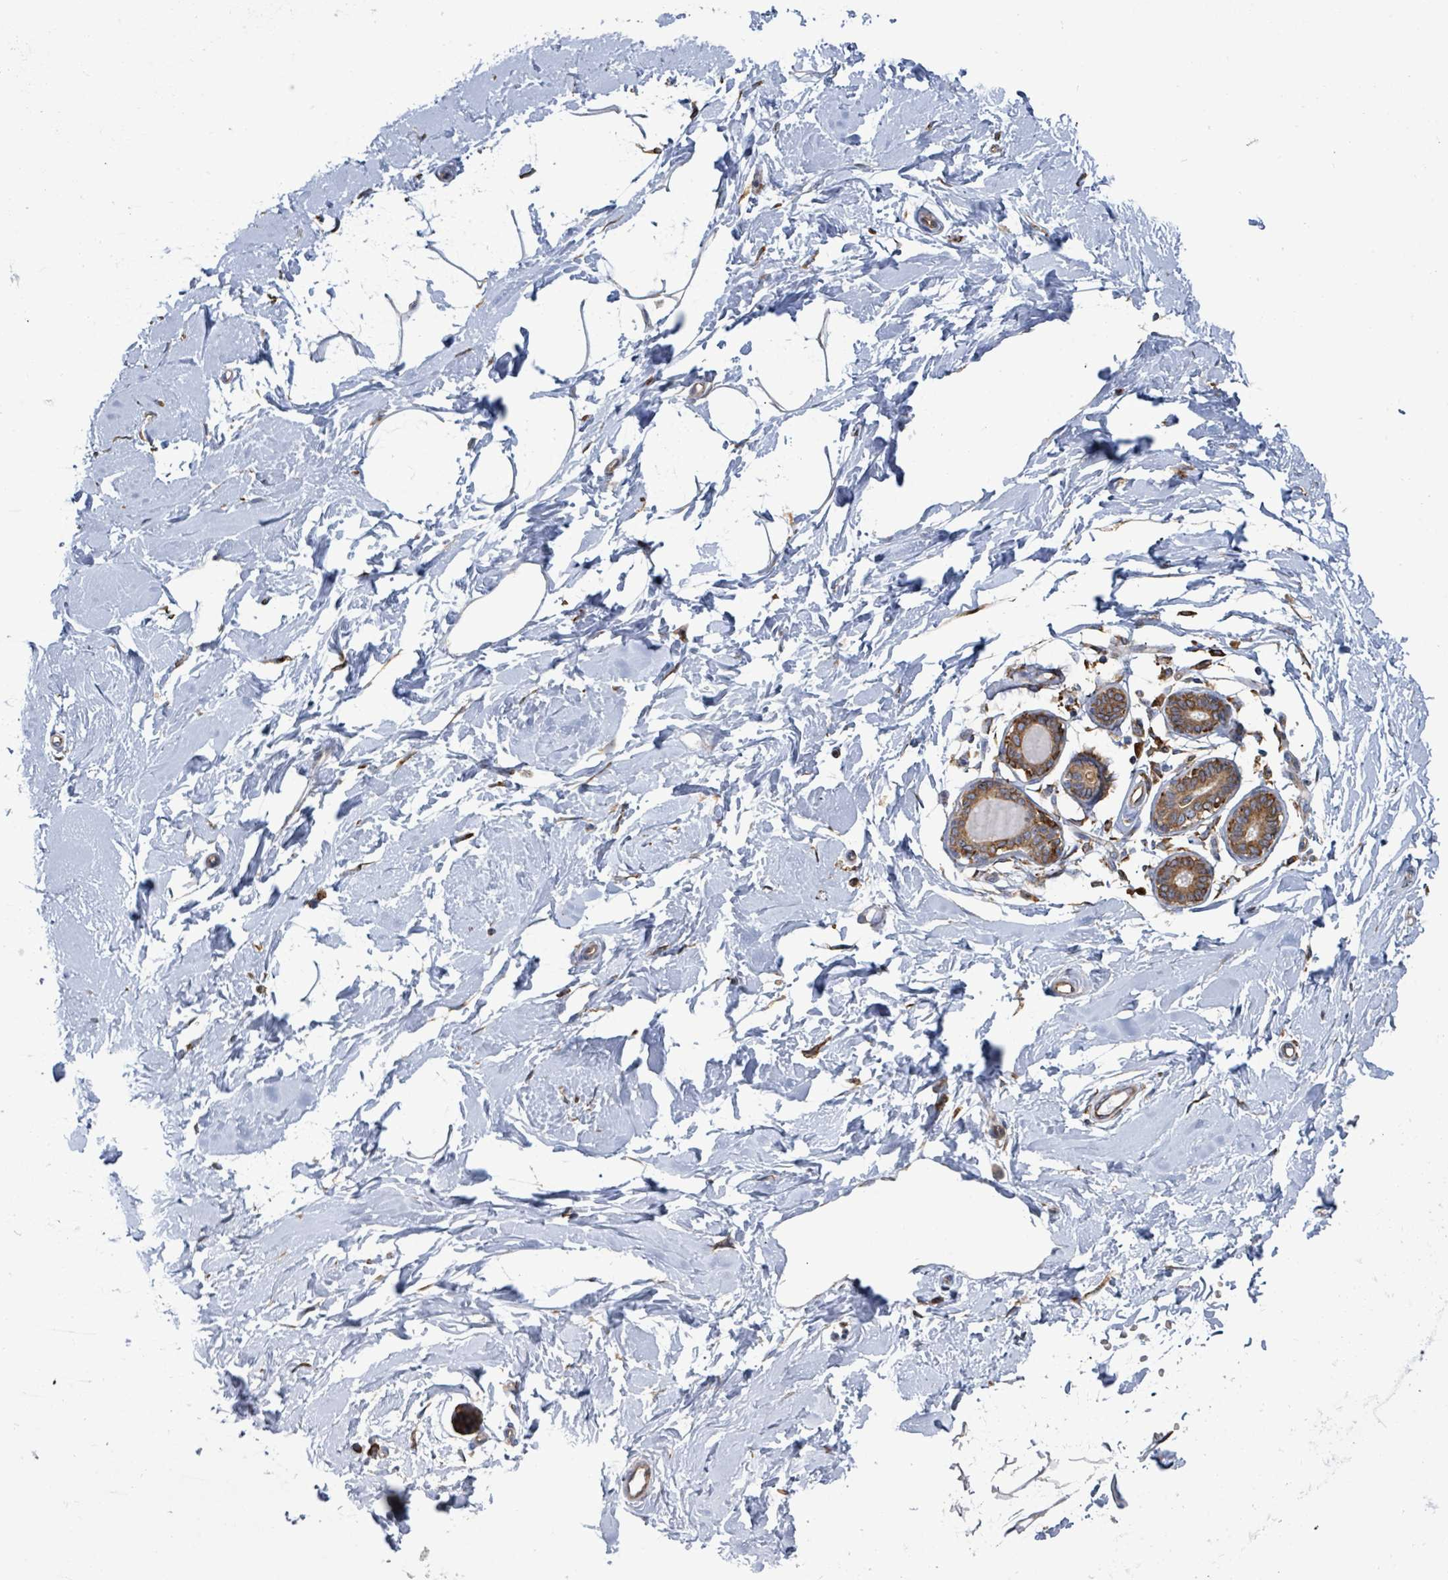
{"staining": {"intensity": "moderate", "quantity": "<25%", "location": "cytoplasmic/membranous"}, "tissue": "breast", "cell_type": "Adipocytes", "image_type": "normal", "snomed": [{"axis": "morphology", "description": "Normal tissue, NOS"}, {"axis": "topography", "description": "Breast"}], "caption": "Adipocytes display low levels of moderate cytoplasmic/membranous expression in approximately <25% of cells in normal breast. (Brightfield microscopy of DAB IHC at high magnification).", "gene": "RFPL4AL1", "patient": {"sex": "female", "age": 23}}